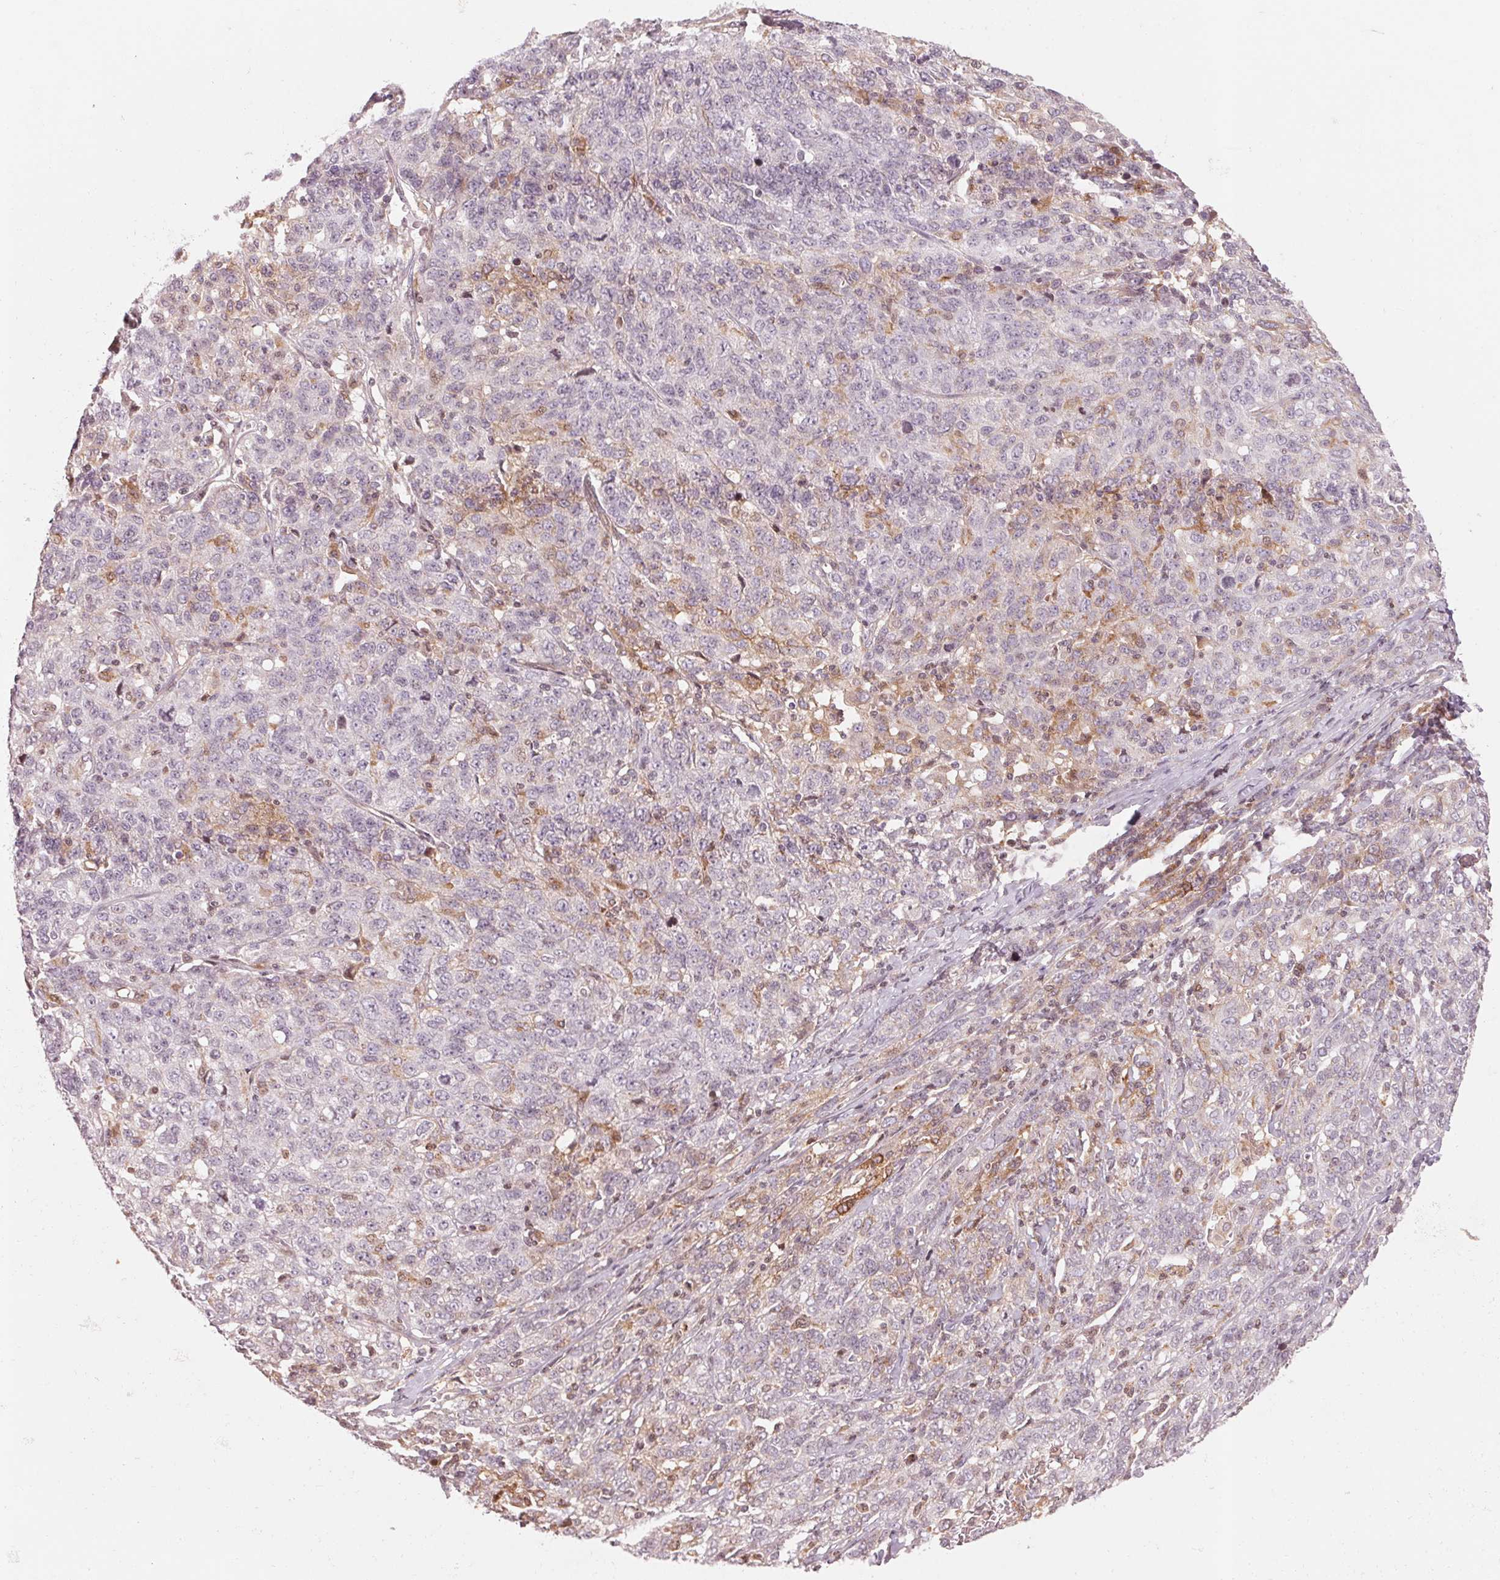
{"staining": {"intensity": "negative", "quantity": "none", "location": "none"}, "tissue": "ovarian cancer", "cell_type": "Tumor cells", "image_type": "cancer", "snomed": [{"axis": "morphology", "description": "Cystadenocarcinoma, serous, NOS"}, {"axis": "topography", "description": "Ovary"}], "caption": "Immunohistochemistry micrograph of ovarian serous cystadenocarcinoma stained for a protein (brown), which demonstrates no positivity in tumor cells.", "gene": "SLC17A4", "patient": {"sex": "female", "age": 71}}